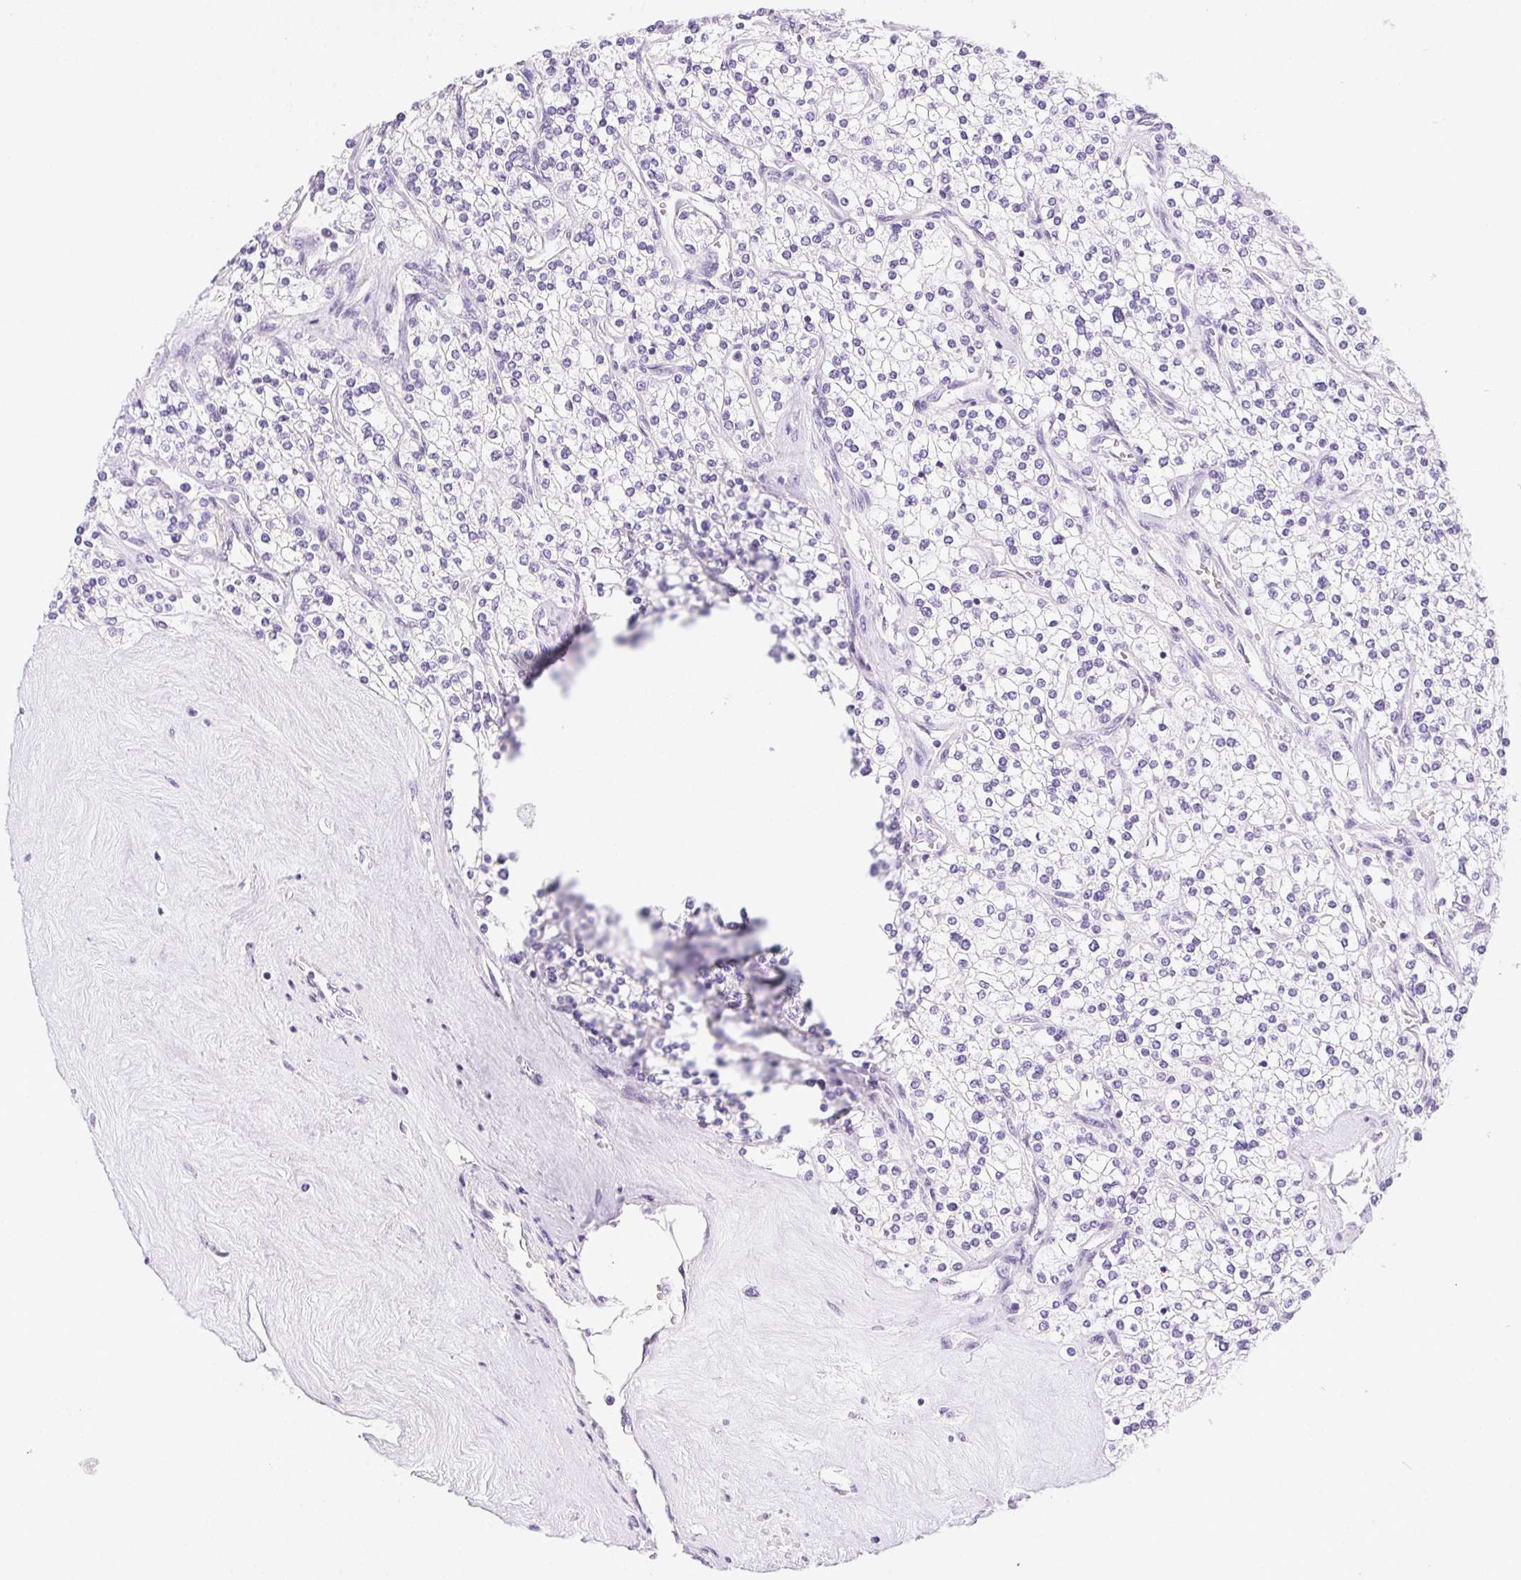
{"staining": {"intensity": "negative", "quantity": "none", "location": "none"}, "tissue": "renal cancer", "cell_type": "Tumor cells", "image_type": "cancer", "snomed": [{"axis": "morphology", "description": "Adenocarcinoma, NOS"}, {"axis": "topography", "description": "Kidney"}], "caption": "This is an immunohistochemistry (IHC) image of renal adenocarcinoma. There is no positivity in tumor cells.", "gene": "C20orf85", "patient": {"sex": "male", "age": 80}}